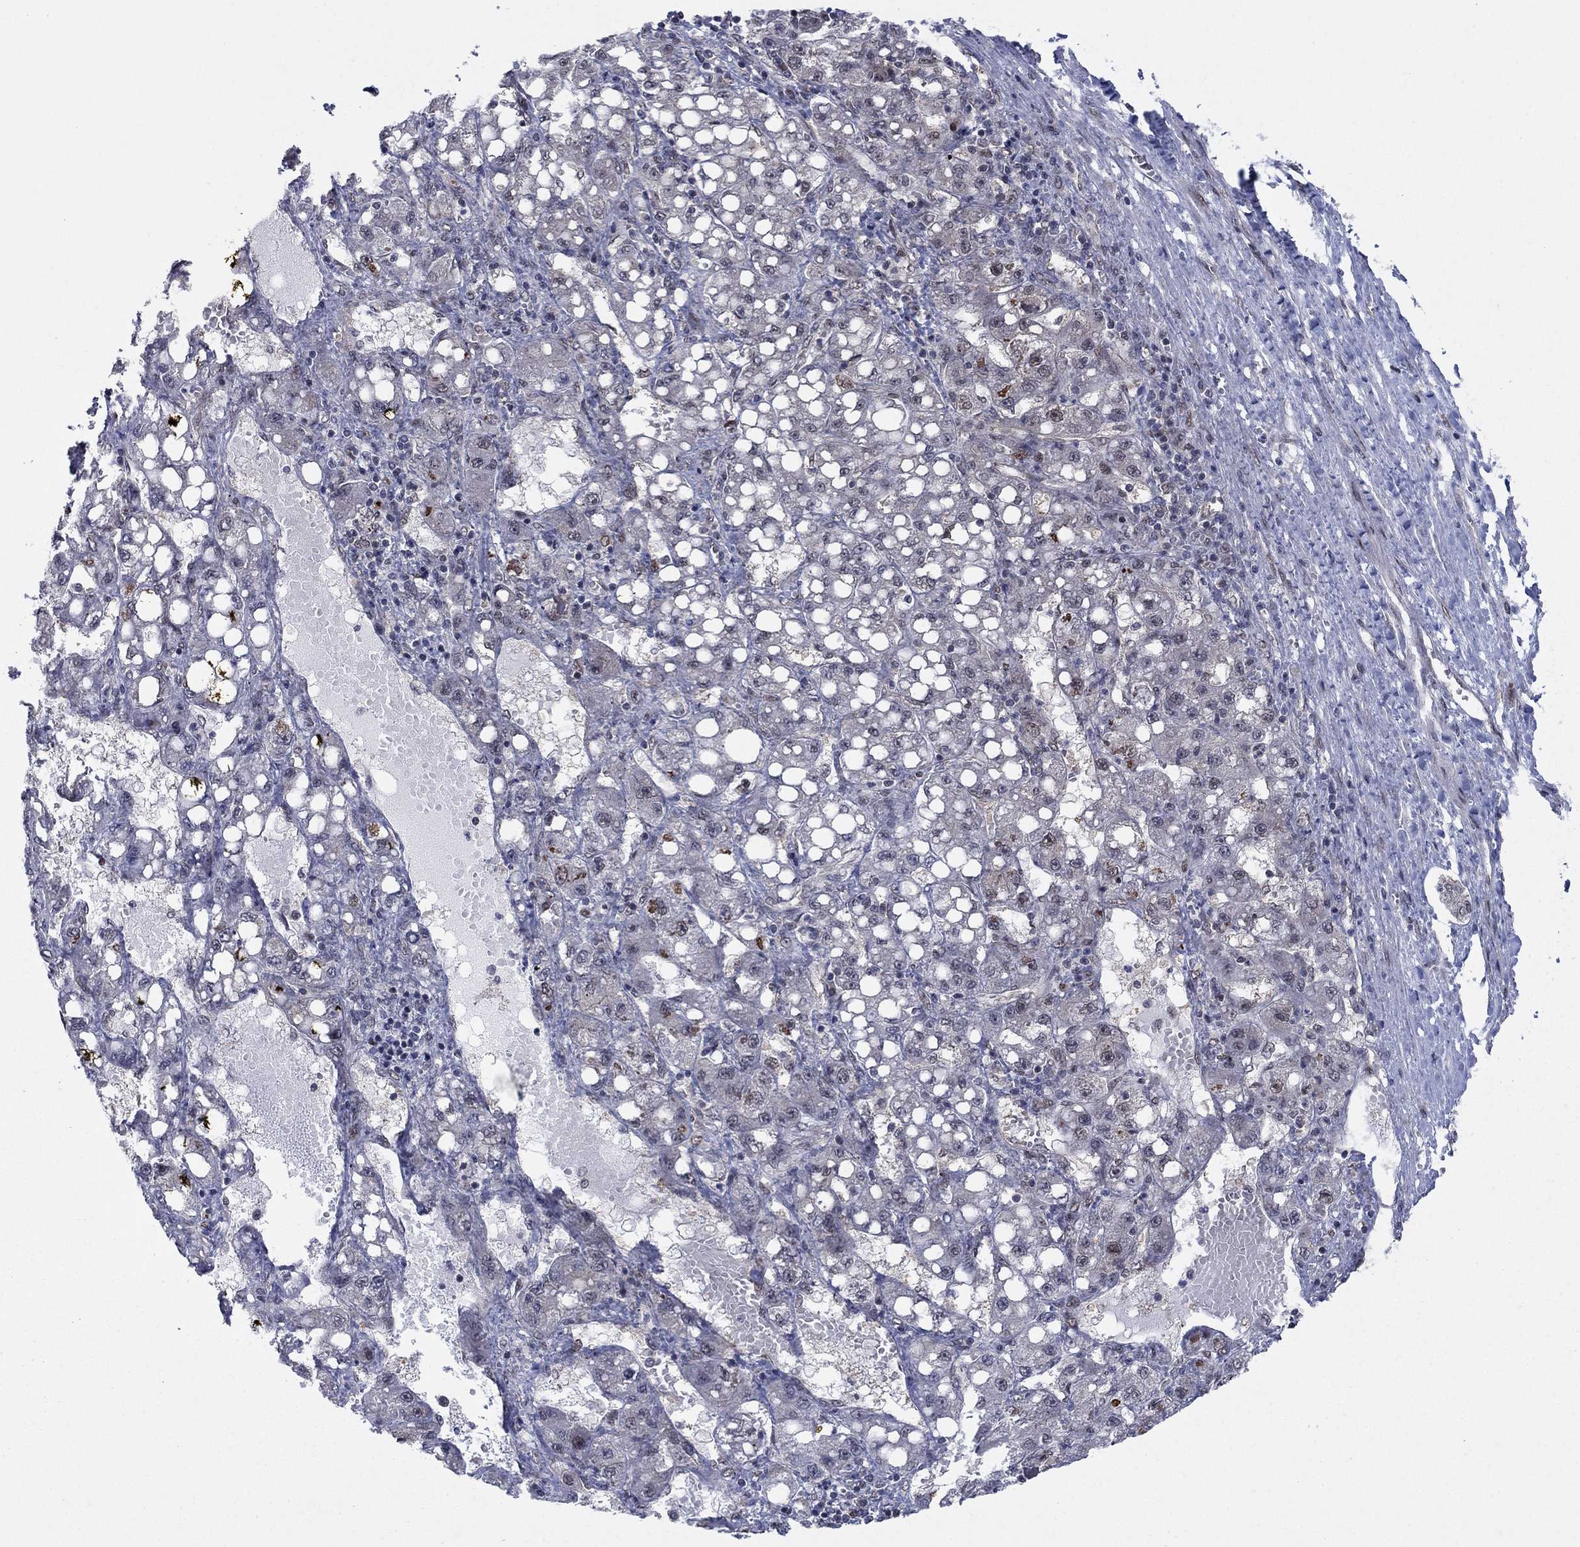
{"staining": {"intensity": "negative", "quantity": "none", "location": "none"}, "tissue": "liver cancer", "cell_type": "Tumor cells", "image_type": "cancer", "snomed": [{"axis": "morphology", "description": "Carcinoma, Hepatocellular, NOS"}, {"axis": "topography", "description": "Liver"}], "caption": "There is no significant positivity in tumor cells of liver hepatocellular carcinoma.", "gene": "PSMC1", "patient": {"sex": "female", "age": 65}}